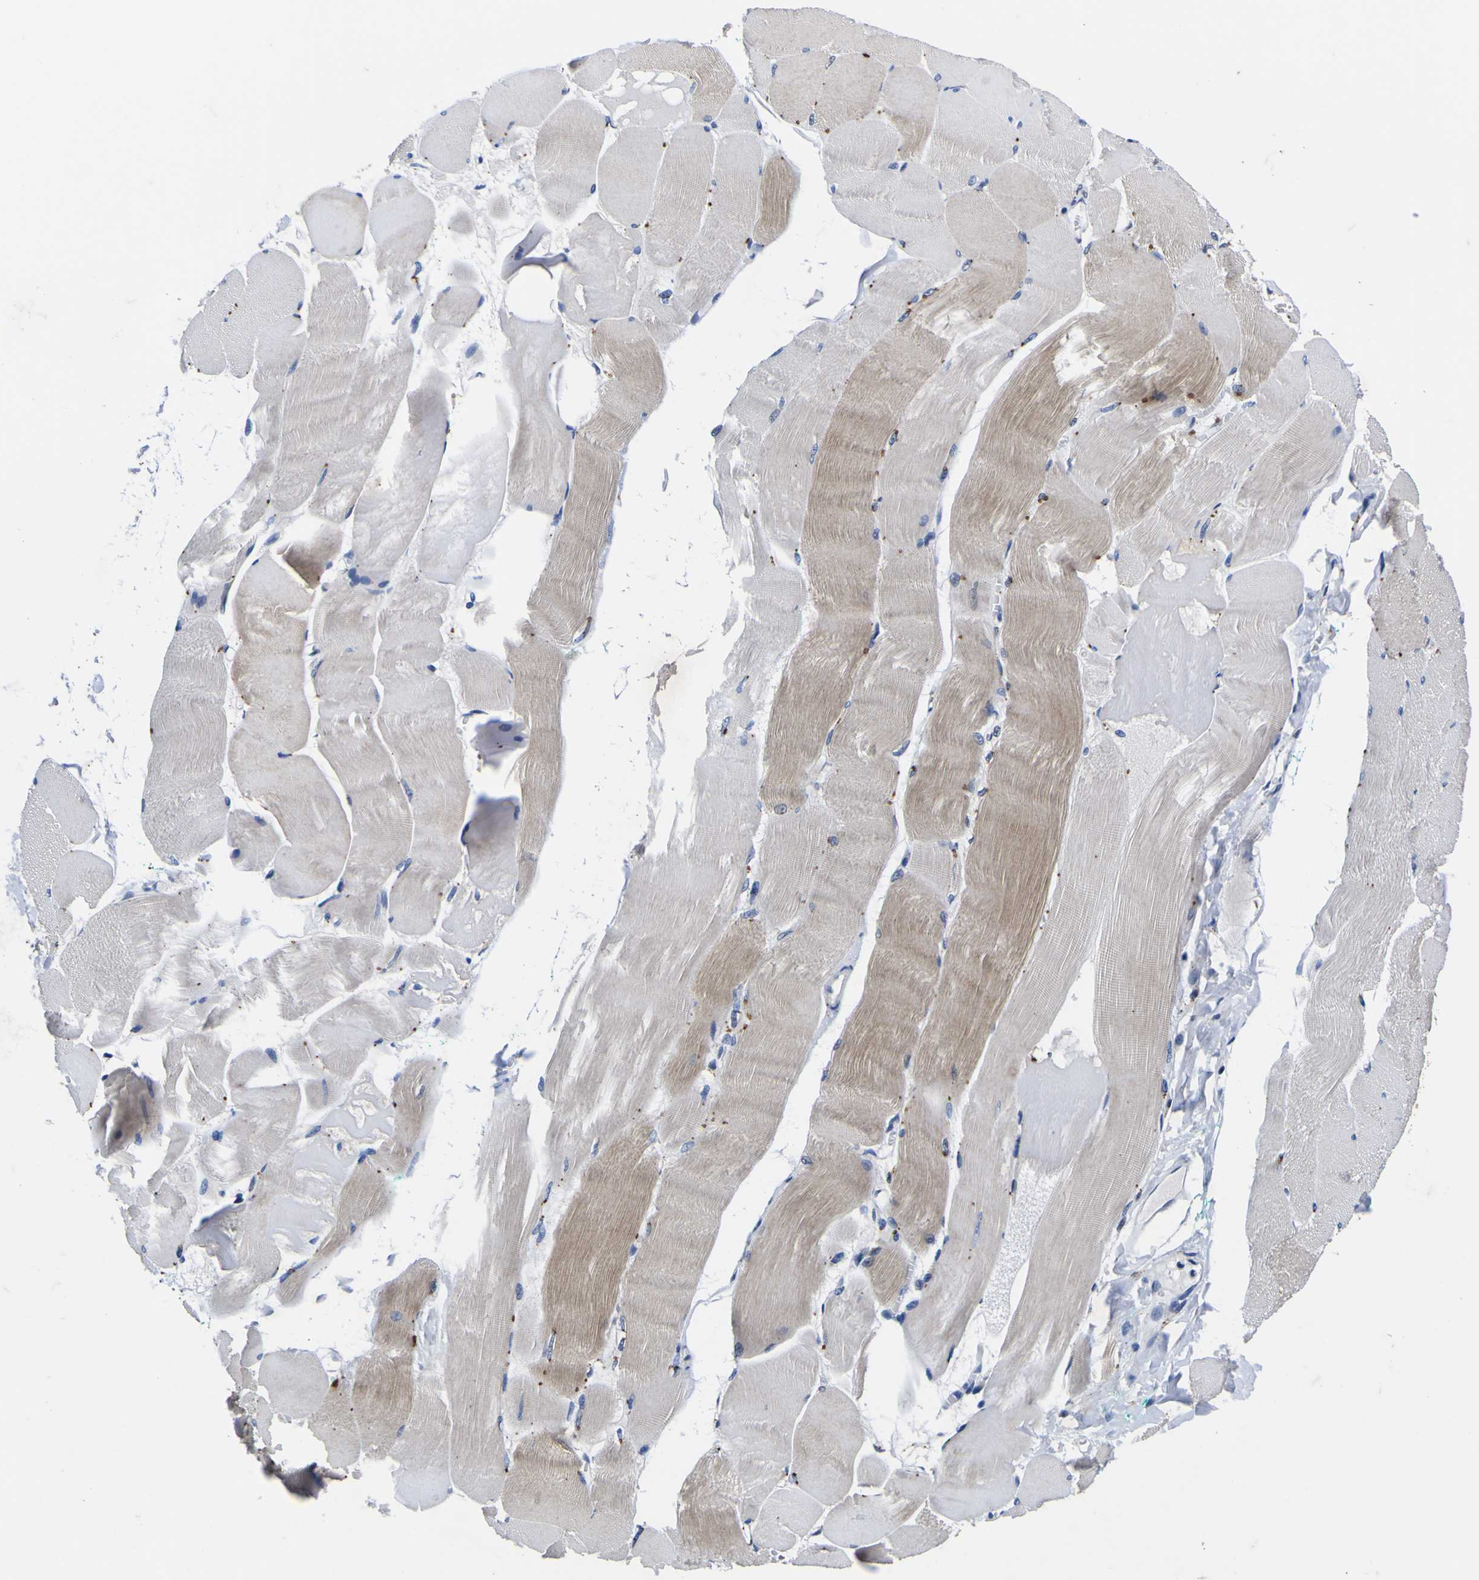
{"staining": {"intensity": "weak", "quantity": "25%-75%", "location": "cytoplasmic/membranous"}, "tissue": "skeletal muscle", "cell_type": "Myocytes", "image_type": "normal", "snomed": [{"axis": "morphology", "description": "Normal tissue, NOS"}, {"axis": "morphology", "description": "Squamous cell carcinoma, NOS"}, {"axis": "topography", "description": "Skeletal muscle"}], "caption": "This is an image of immunohistochemistry (IHC) staining of unremarkable skeletal muscle, which shows weak expression in the cytoplasmic/membranous of myocytes.", "gene": "IGFLR1", "patient": {"sex": "male", "age": 51}}